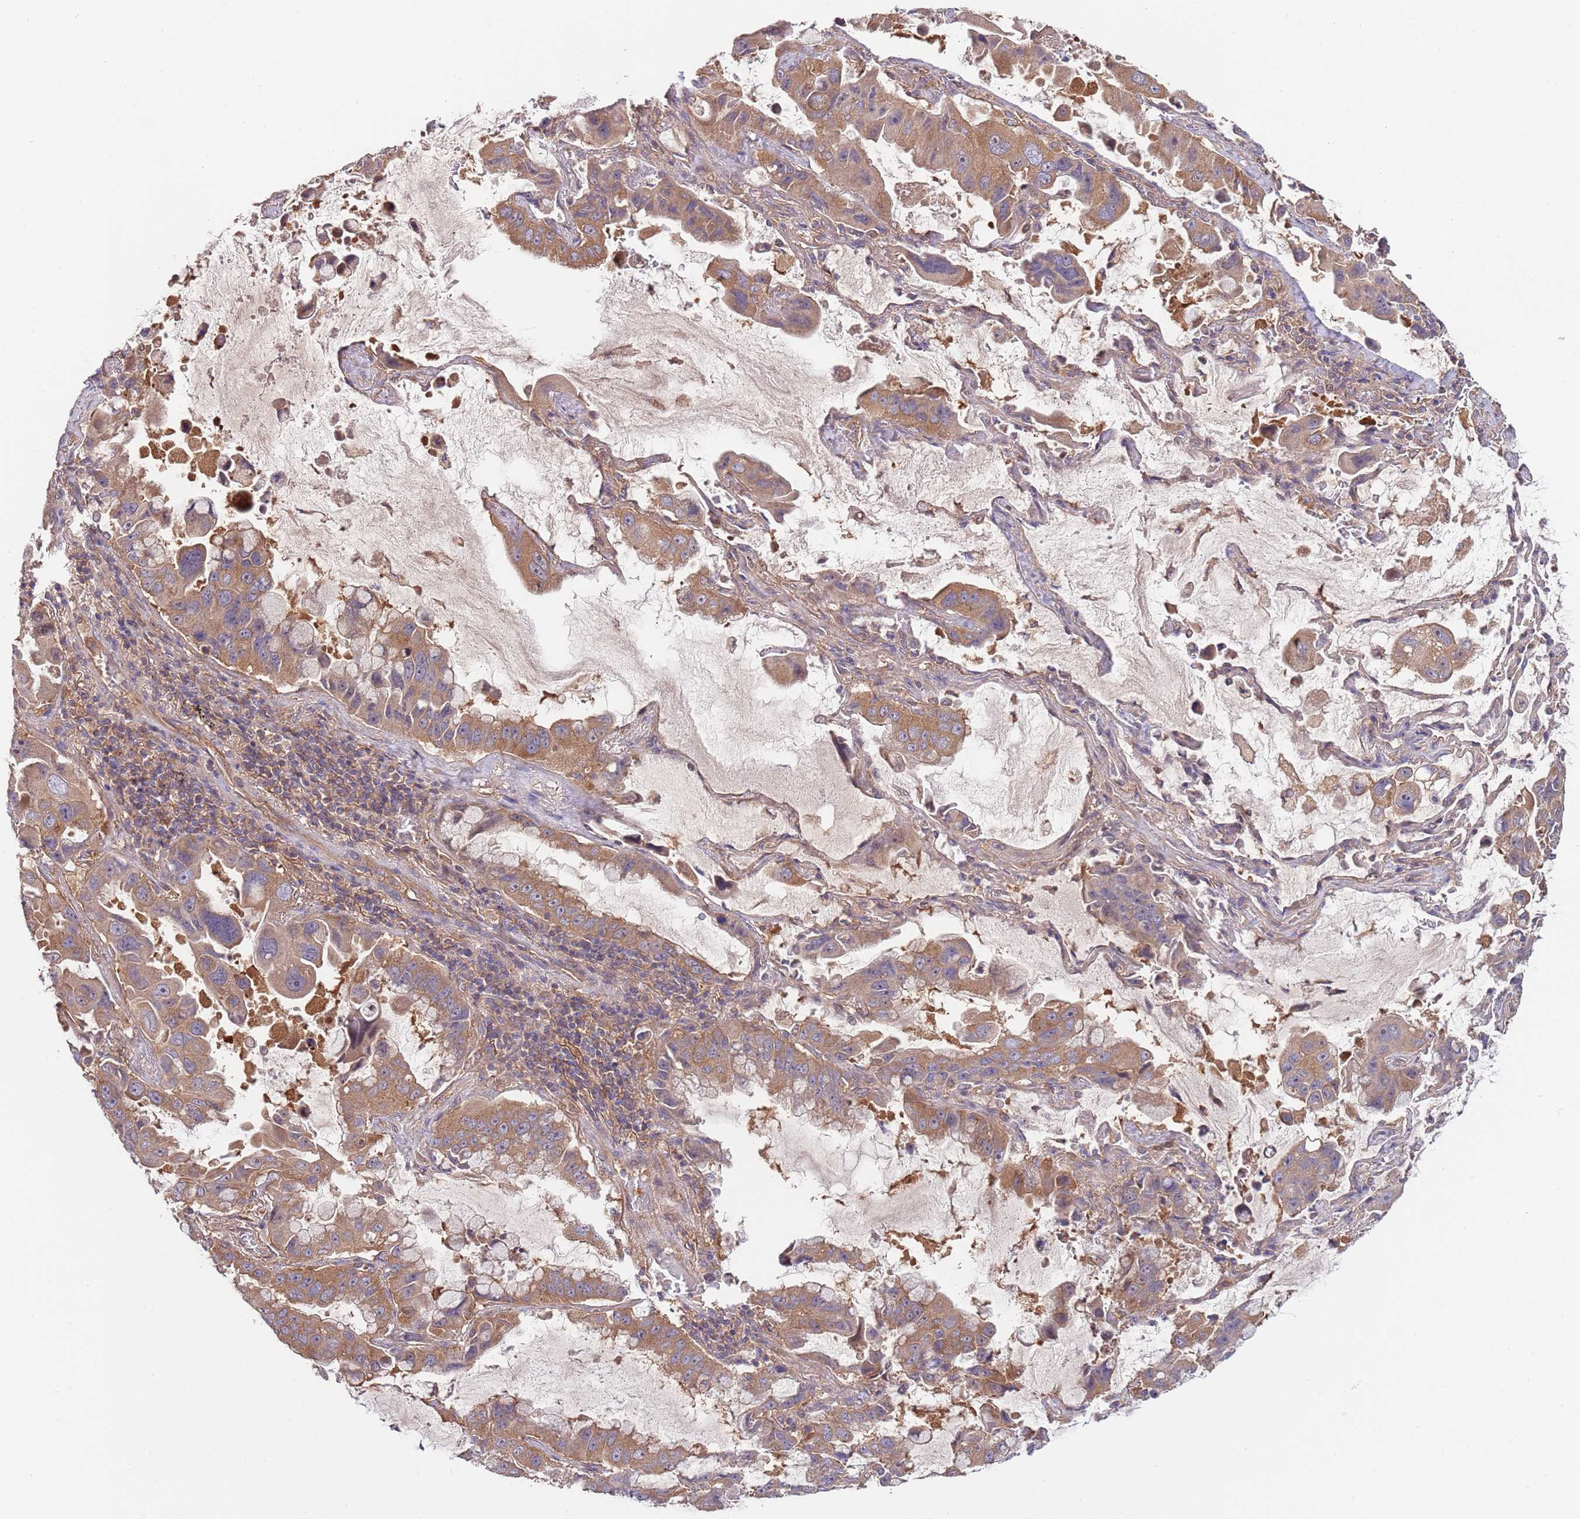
{"staining": {"intensity": "moderate", "quantity": ">75%", "location": "cytoplasmic/membranous"}, "tissue": "lung cancer", "cell_type": "Tumor cells", "image_type": "cancer", "snomed": [{"axis": "morphology", "description": "Adenocarcinoma, NOS"}, {"axis": "topography", "description": "Lung"}], "caption": "Lung adenocarcinoma stained for a protein demonstrates moderate cytoplasmic/membranous positivity in tumor cells.", "gene": "EIF3F", "patient": {"sex": "male", "age": 64}}